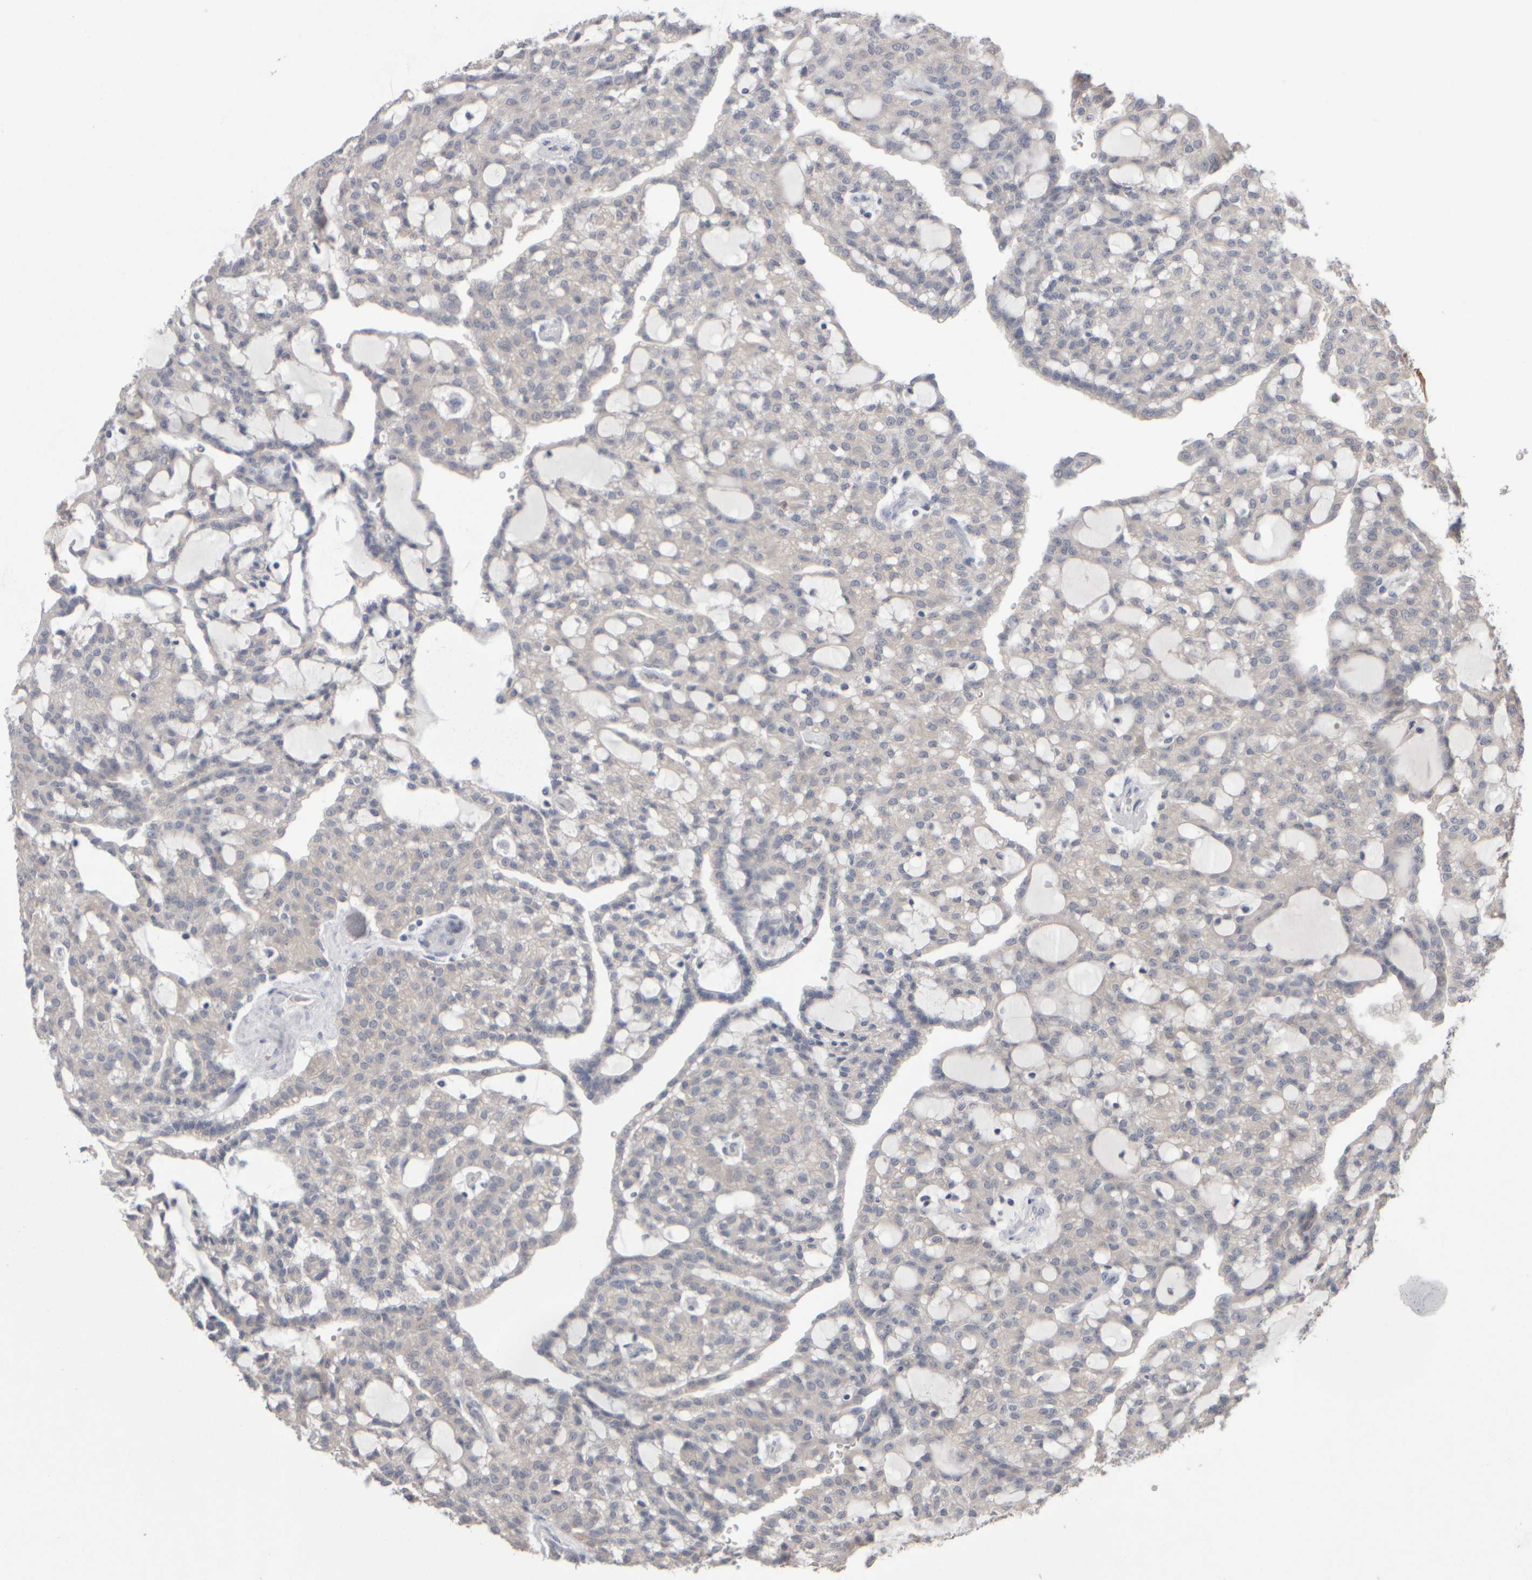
{"staining": {"intensity": "negative", "quantity": "none", "location": "none"}, "tissue": "renal cancer", "cell_type": "Tumor cells", "image_type": "cancer", "snomed": [{"axis": "morphology", "description": "Adenocarcinoma, NOS"}, {"axis": "topography", "description": "Kidney"}], "caption": "This is an immunohistochemistry histopathology image of renal cancer (adenocarcinoma). There is no expression in tumor cells.", "gene": "EPHX2", "patient": {"sex": "male", "age": 63}}